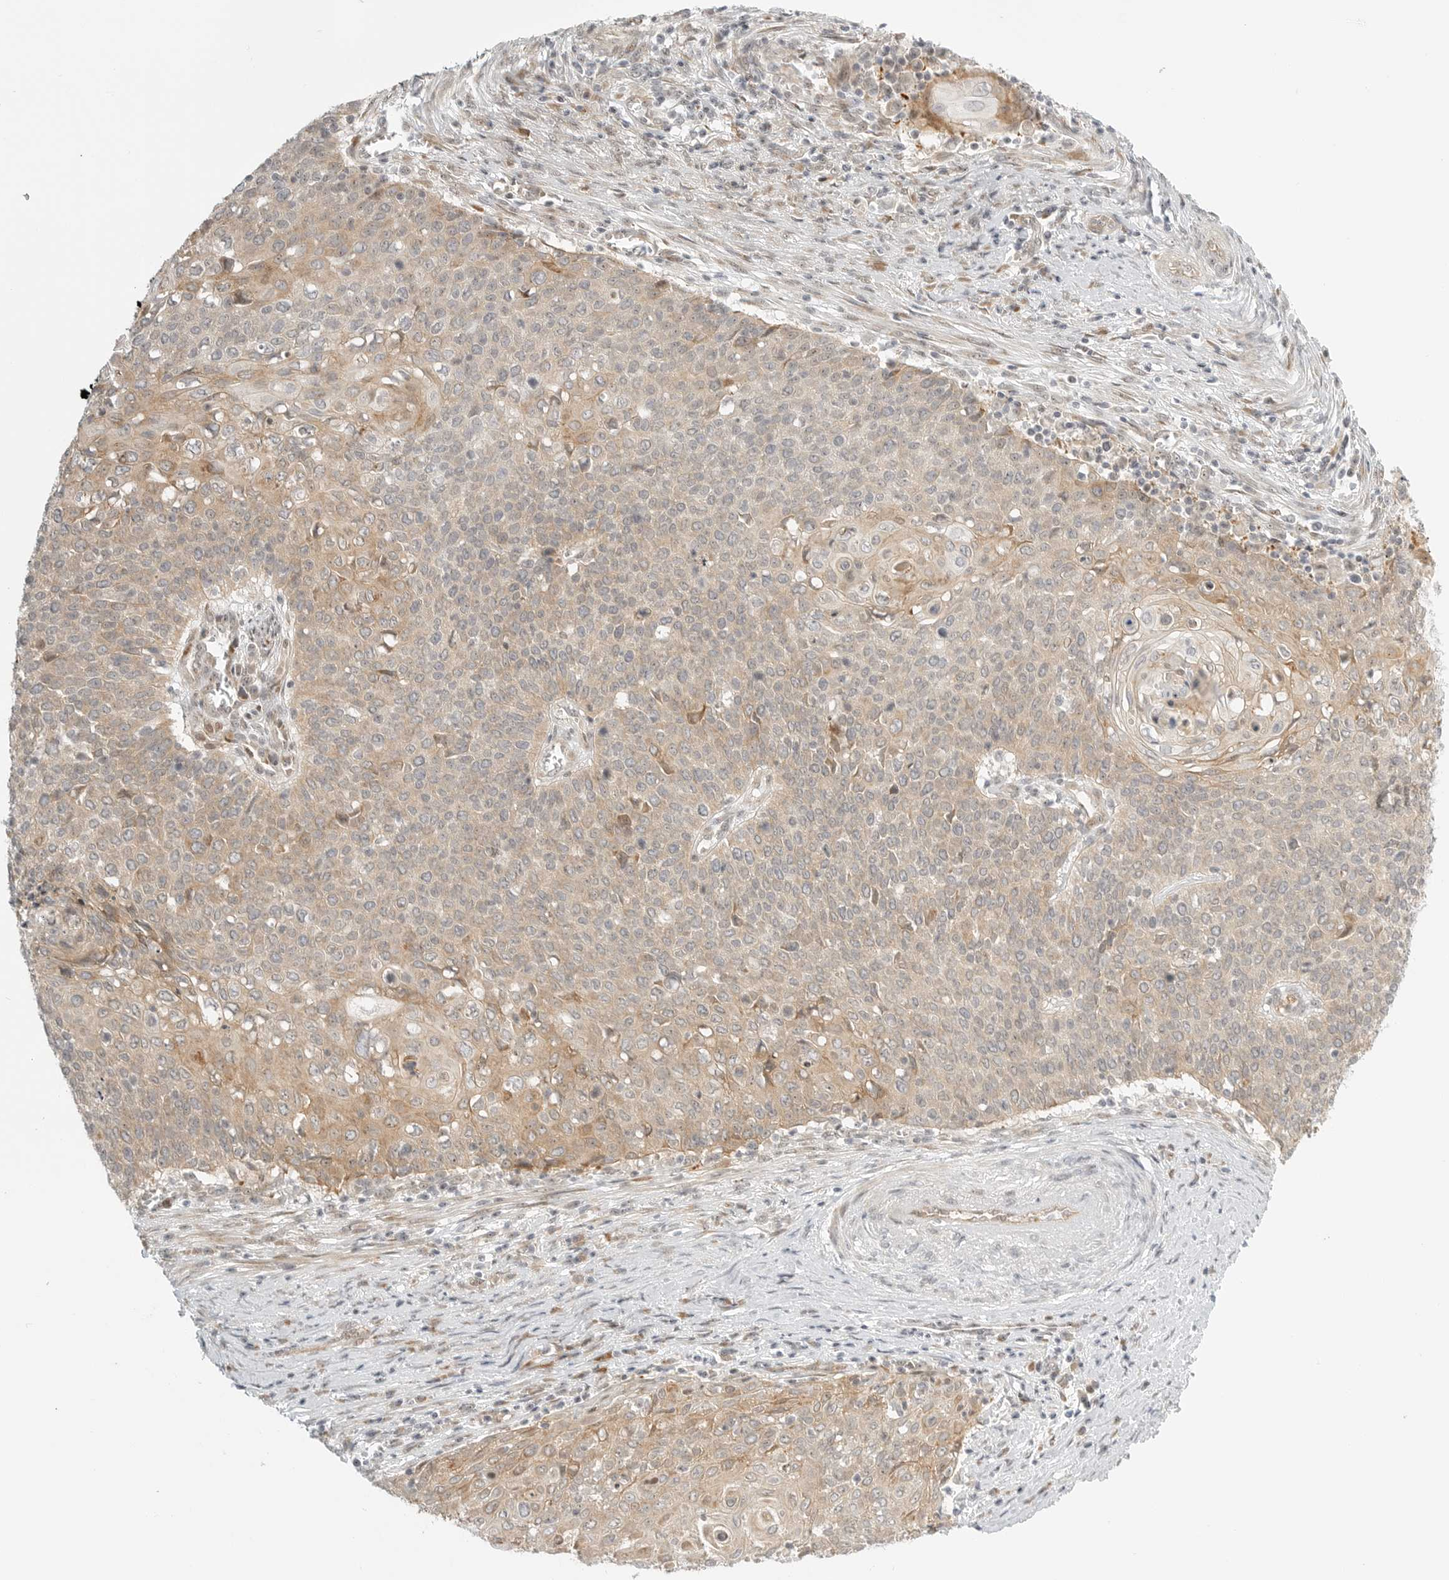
{"staining": {"intensity": "weak", "quantity": ">75%", "location": "cytoplasmic/membranous"}, "tissue": "cervical cancer", "cell_type": "Tumor cells", "image_type": "cancer", "snomed": [{"axis": "morphology", "description": "Squamous cell carcinoma, NOS"}, {"axis": "topography", "description": "Cervix"}], "caption": "Cervical squamous cell carcinoma tissue exhibits weak cytoplasmic/membranous positivity in about >75% of tumor cells", "gene": "DSCC1", "patient": {"sex": "female", "age": 39}}